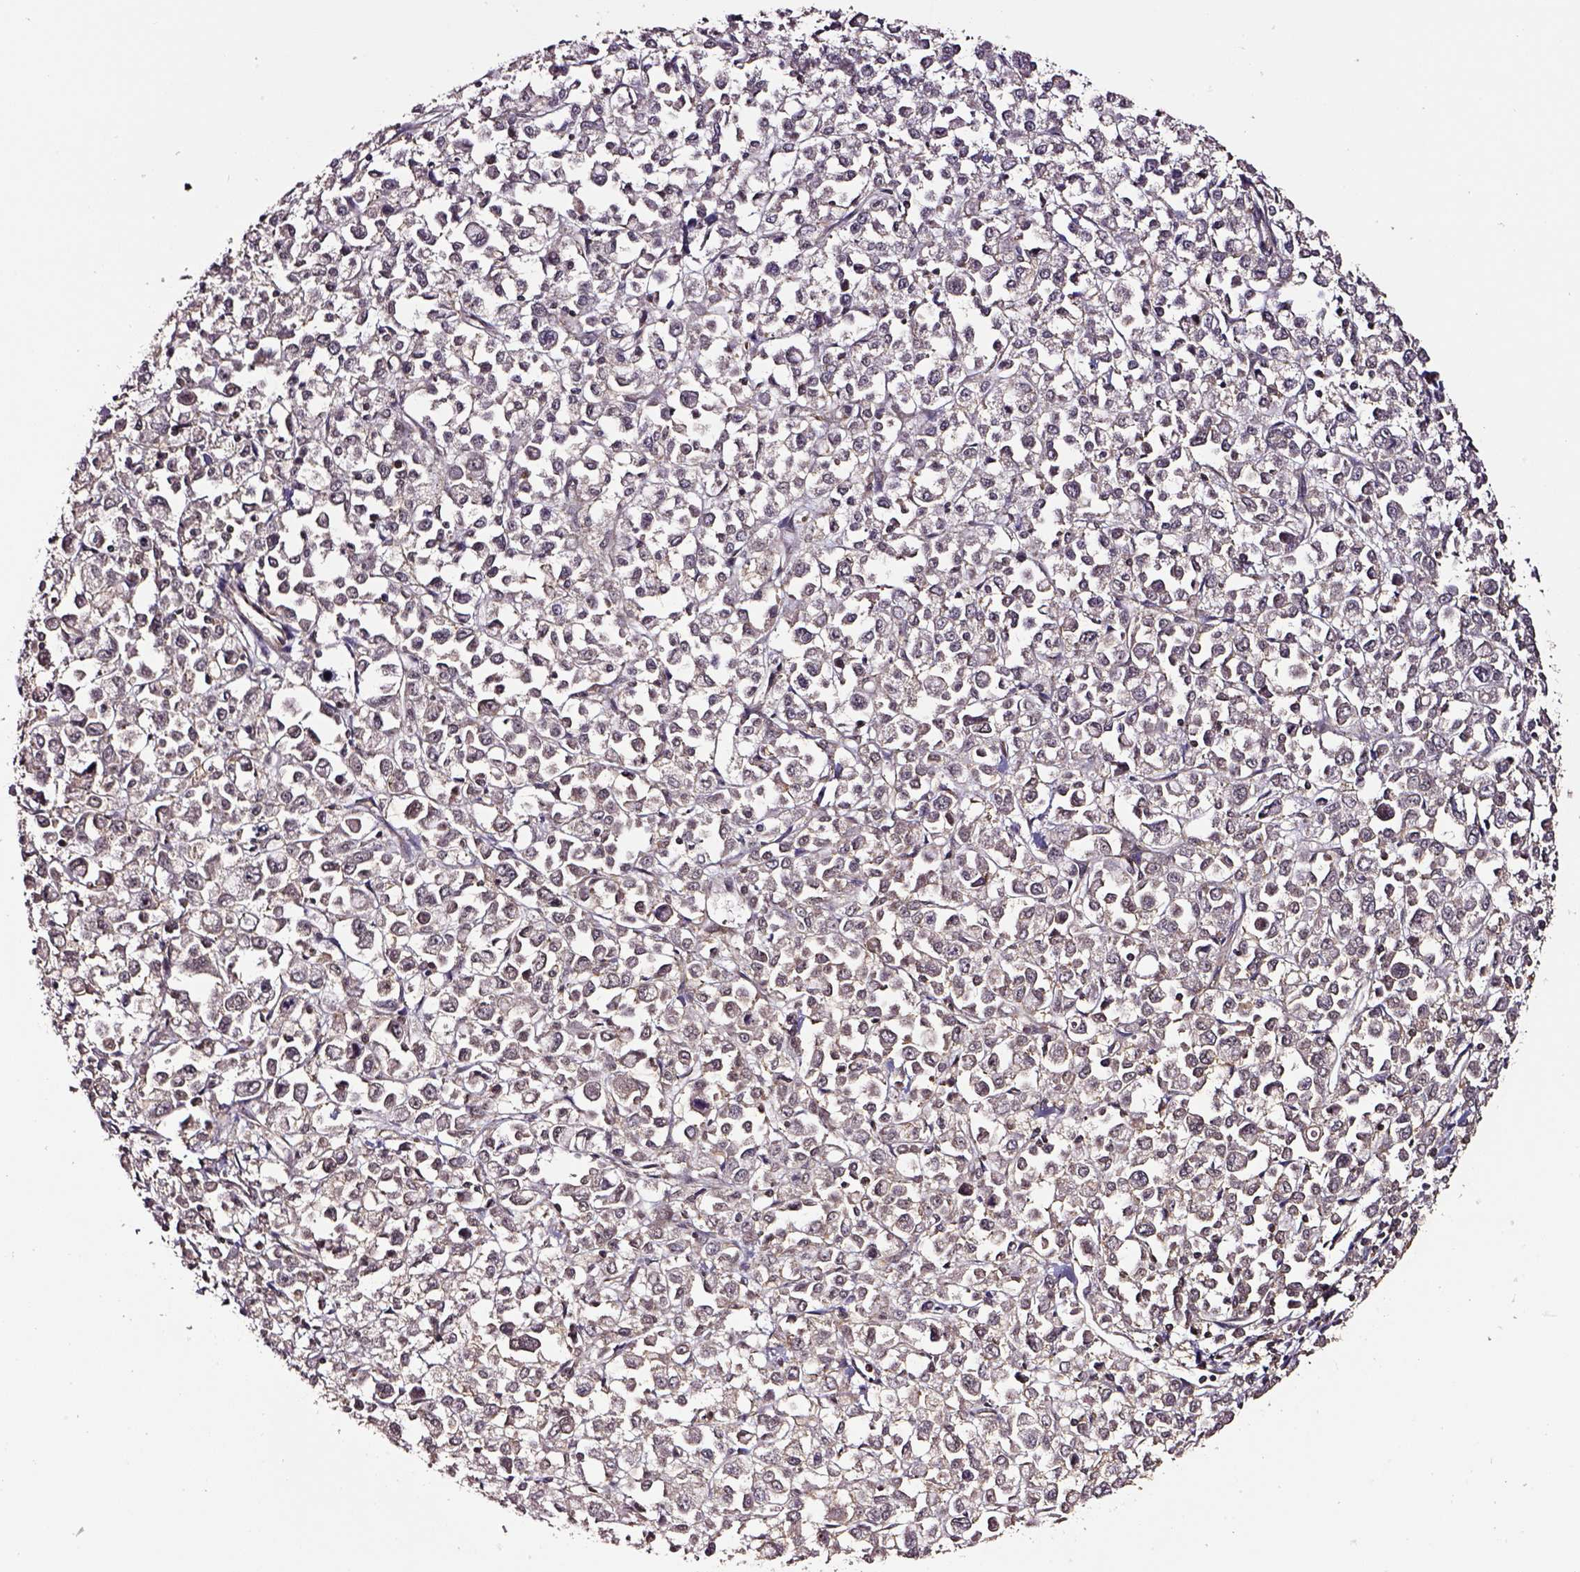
{"staining": {"intensity": "weak", "quantity": ">75%", "location": "cytoplasmic/membranous"}, "tissue": "stomach cancer", "cell_type": "Tumor cells", "image_type": "cancer", "snomed": [{"axis": "morphology", "description": "Adenocarcinoma, NOS"}, {"axis": "topography", "description": "Stomach, upper"}], "caption": "Protein staining shows weak cytoplasmic/membranous expression in approximately >75% of tumor cells in adenocarcinoma (stomach).", "gene": "RASSF5", "patient": {"sex": "male", "age": 70}}